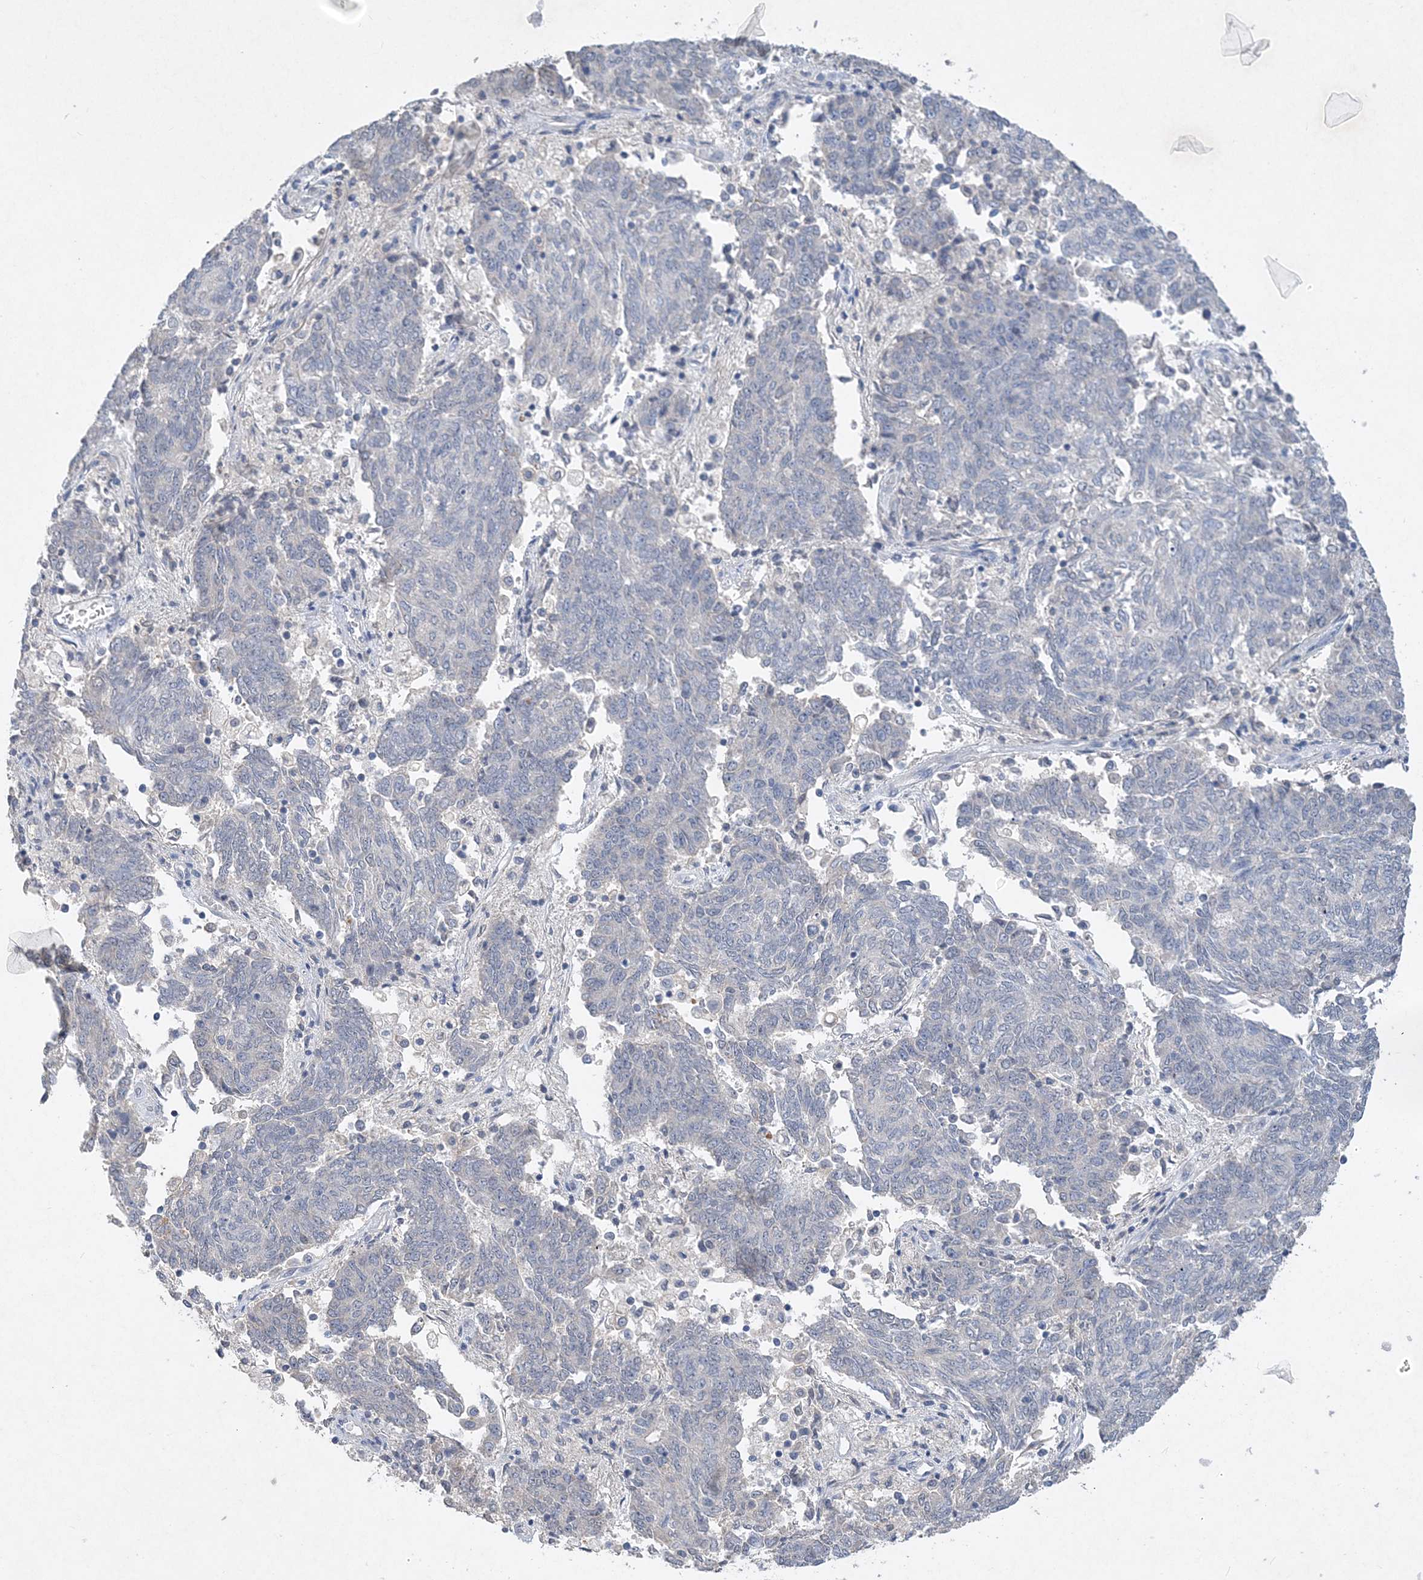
{"staining": {"intensity": "negative", "quantity": "none", "location": "none"}, "tissue": "endometrial cancer", "cell_type": "Tumor cells", "image_type": "cancer", "snomed": [{"axis": "morphology", "description": "Adenocarcinoma, NOS"}, {"axis": "topography", "description": "Endometrium"}], "caption": "An immunohistochemistry (IHC) image of adenocarcinoma (endometrial) is shown. There is no staining in tumor cells of adenocarcinoma (endometrial).", "gene": "C11orf58", "patient": {"sex": "female", "age": 80}}